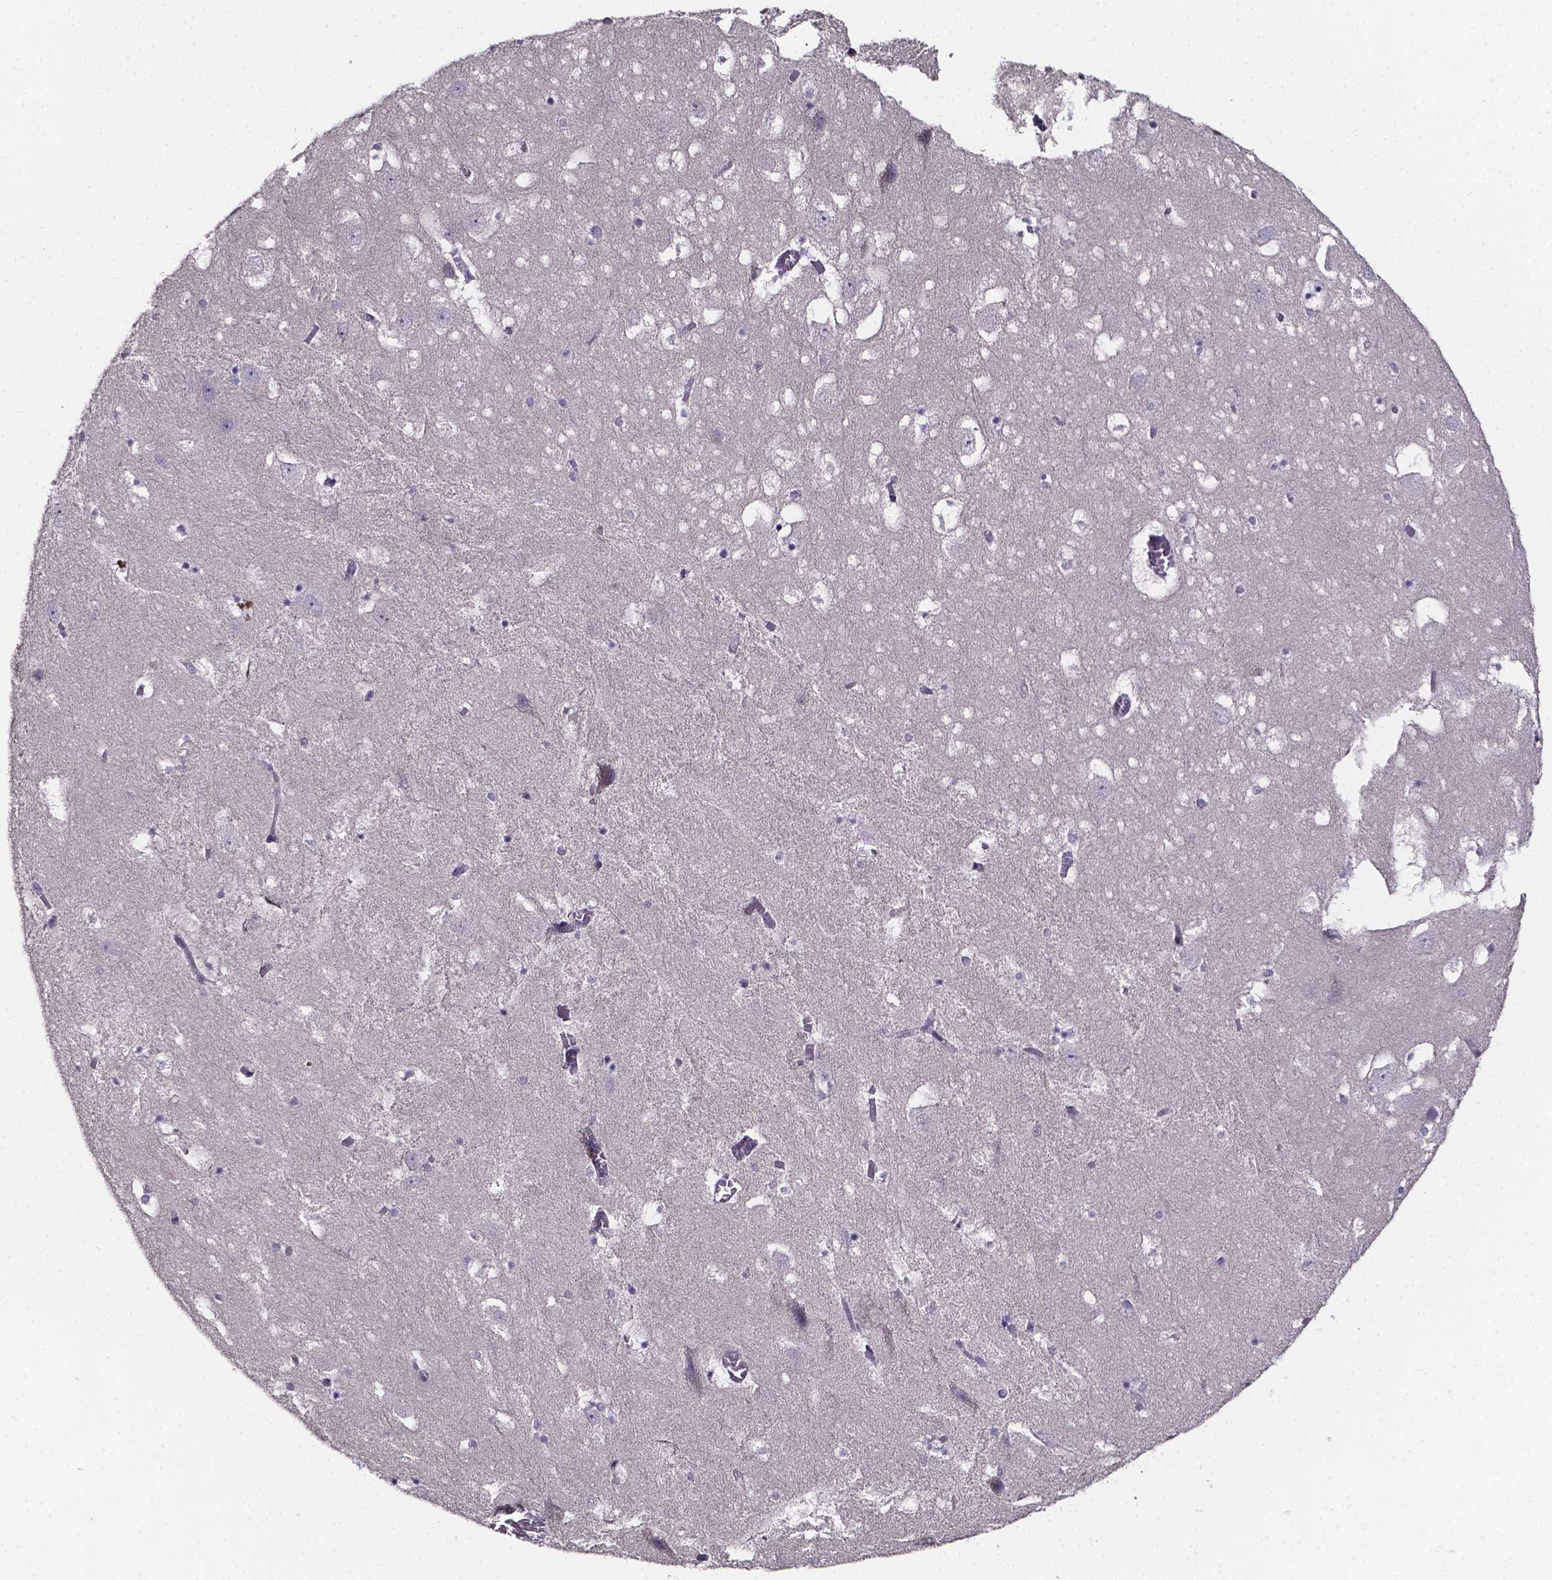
{"staining": {"intensity": "negative", "quantity": "none", "location": "none"}, "tissue": "hippocampus", "cell_type": "Glial cells", "image_type": "normal", "snomed": [{"axis": "morphology", "description": "Normal tissue, NOS"}, {"axis": "topography", "description": "Hippocampus"}], "caption": "The immunohistochemistry photomicrograph has no significant staining in glial cells of hippocampus. (DAB IHC visualized using brightfield microscopy, high magnification).", "gene": "THEMIS", "patient": {"sex": "male", "age": 45}}